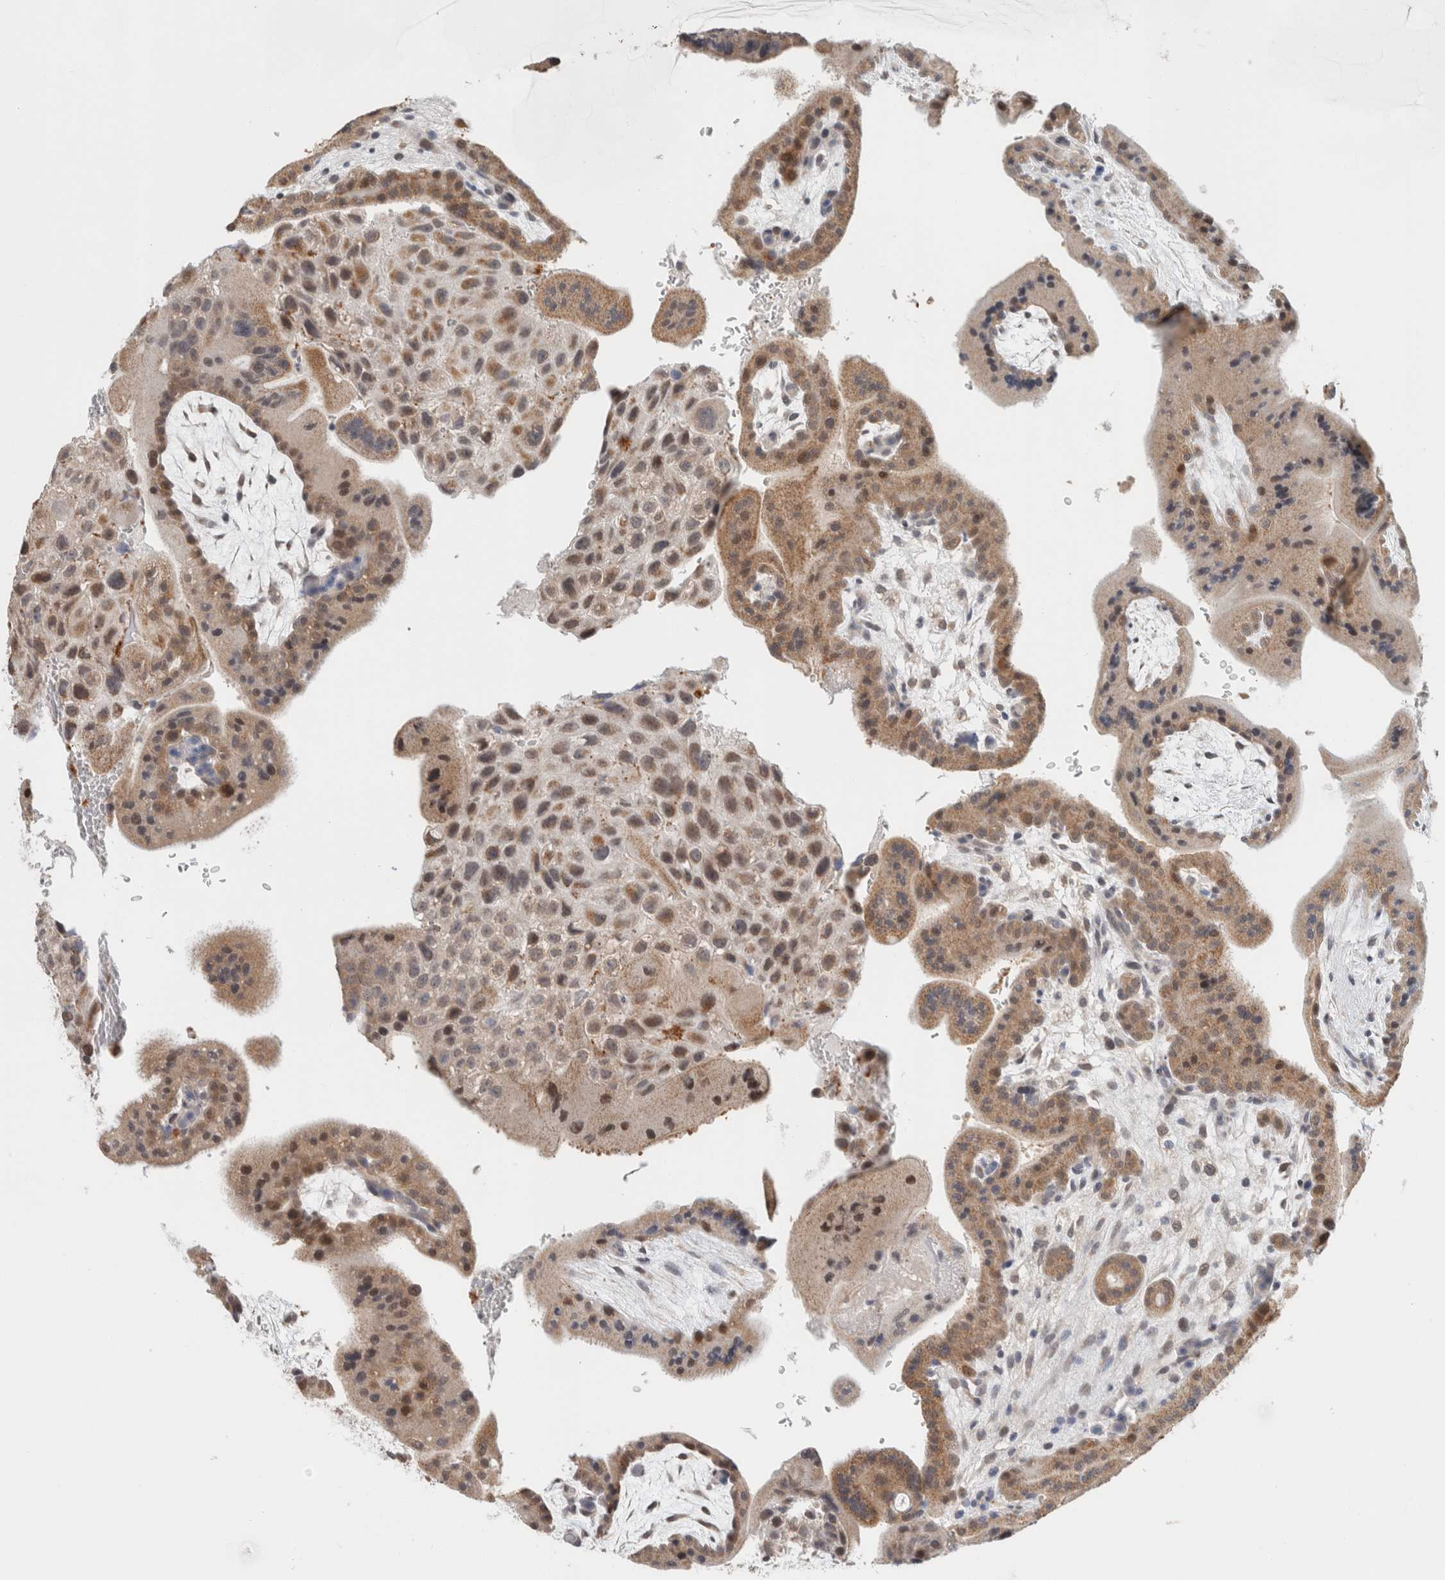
{"staining": {"intensity": "moderate", "quantity": ">75%", "location": "cytoplasmic/membranous"}, "tissue": "placenta", "cell_type": "Decidual cells", "image_type": "normal", "snomed": [{"axis": "morphology", "description": "Normal tissue, NOS"}, {"axis": "topography", "description": "Placenta"}], "caption": "IHC histopathology image of unremarkable placenta: placenta stained using IHC demonstrates medium levels of moderate protein expression localized specifically in the cytoplasmic/membranous of decidual cells, appearing as a cytoplasmic/membranous brown color.", "gene": "CRAT", "patient": {"sex": "female", "age": 35}}